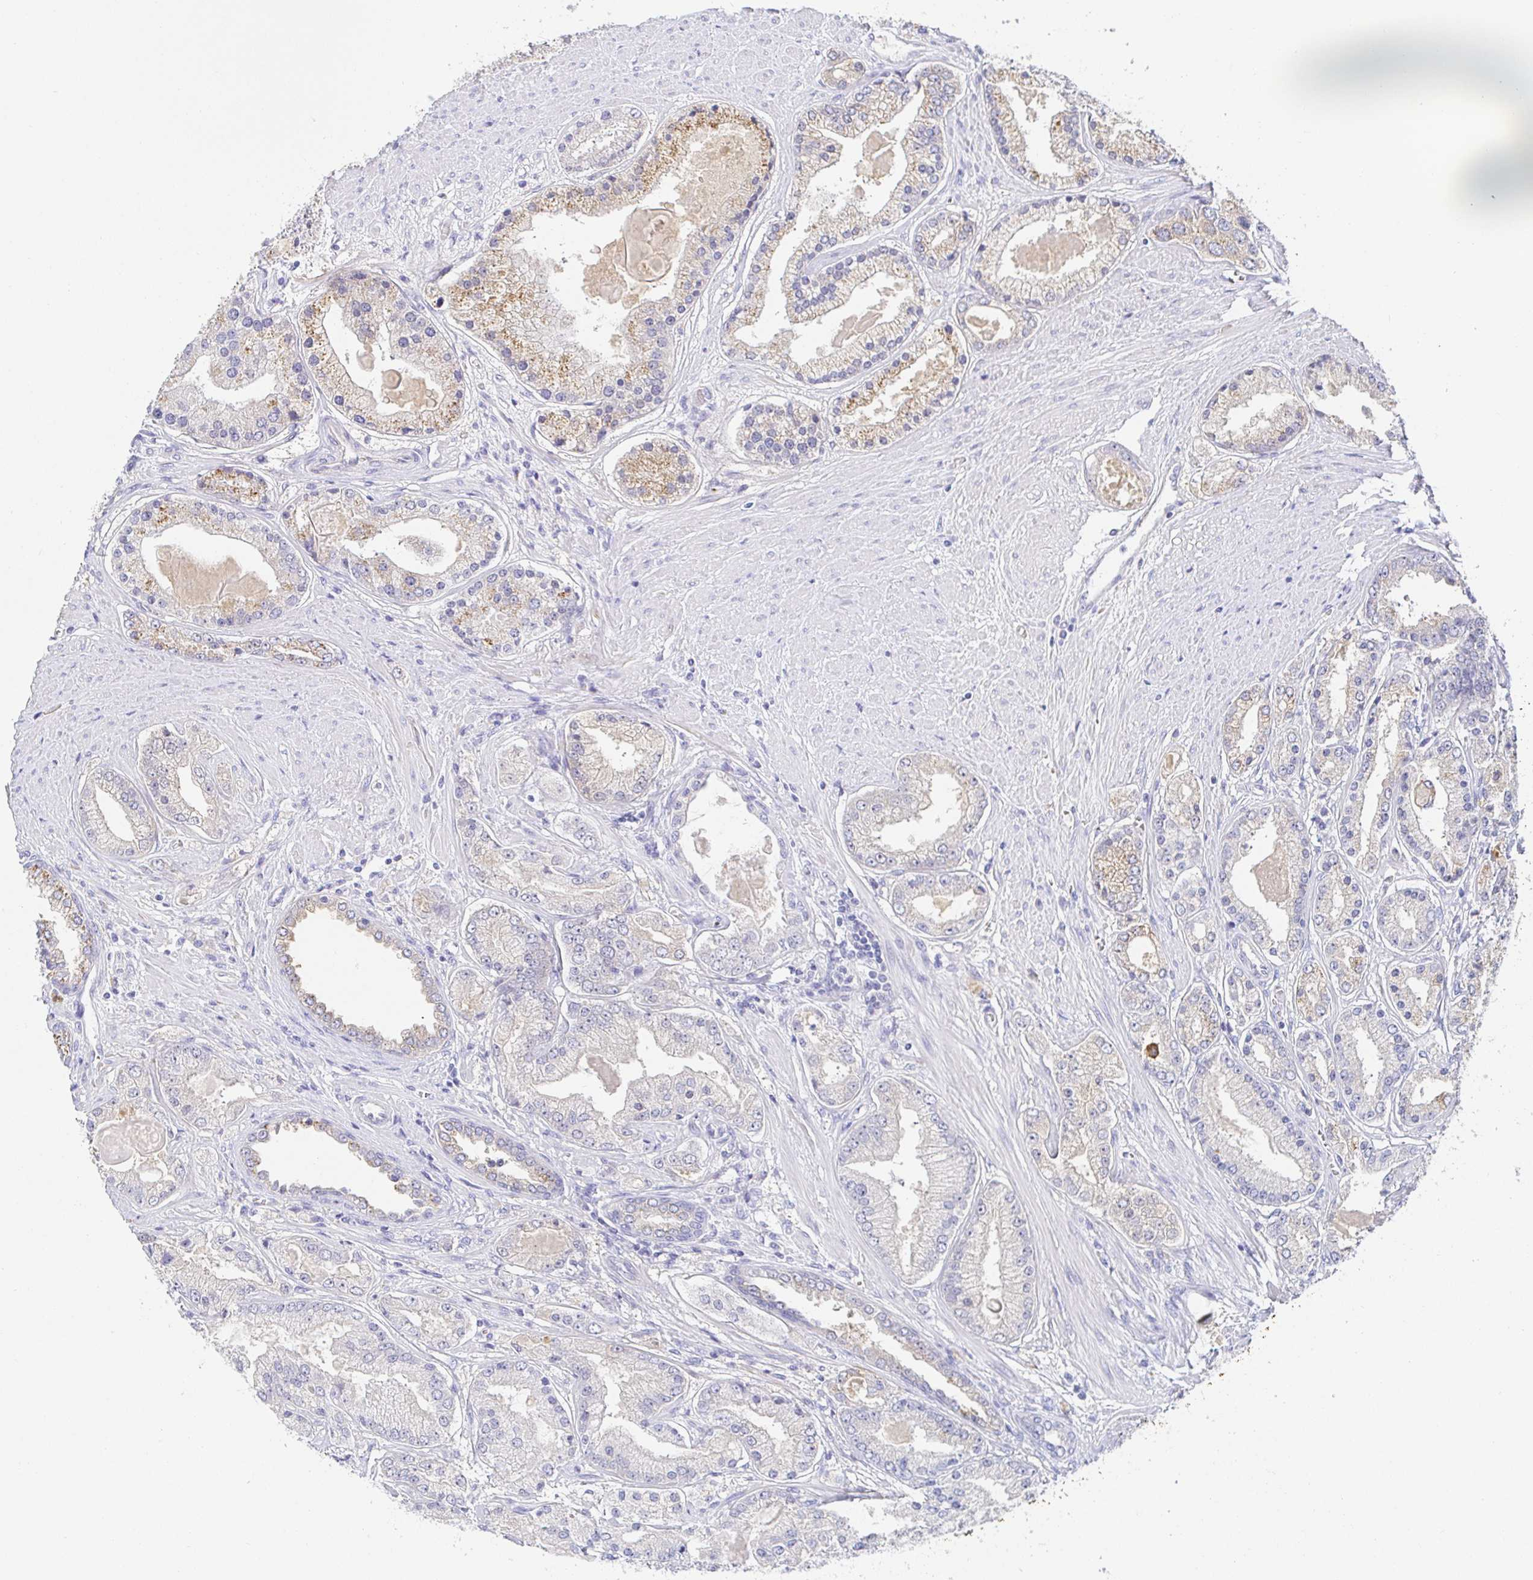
{"staining": {"intensity": "weak", "quantity": "25%-75%", "location": "cytoplasmic/membranous"}, "tissue": "prostate cancer", "cell_type": "Tumor cells", "image_type": "cancer", "snomed": [{"axis": "morphology", "description": "Adenocarcinoma, High grade"}, {"axis": "topography", "description": "Prostate"}], "caption": "Protein staining of prostate high-grade adenocarcinoma tissue exhibits weak cytoplasmic/membranous staining in about 25%-75% of tumor cells.", "gene": "PDE6B", "patient": {"sex": "male", "age": 67}}